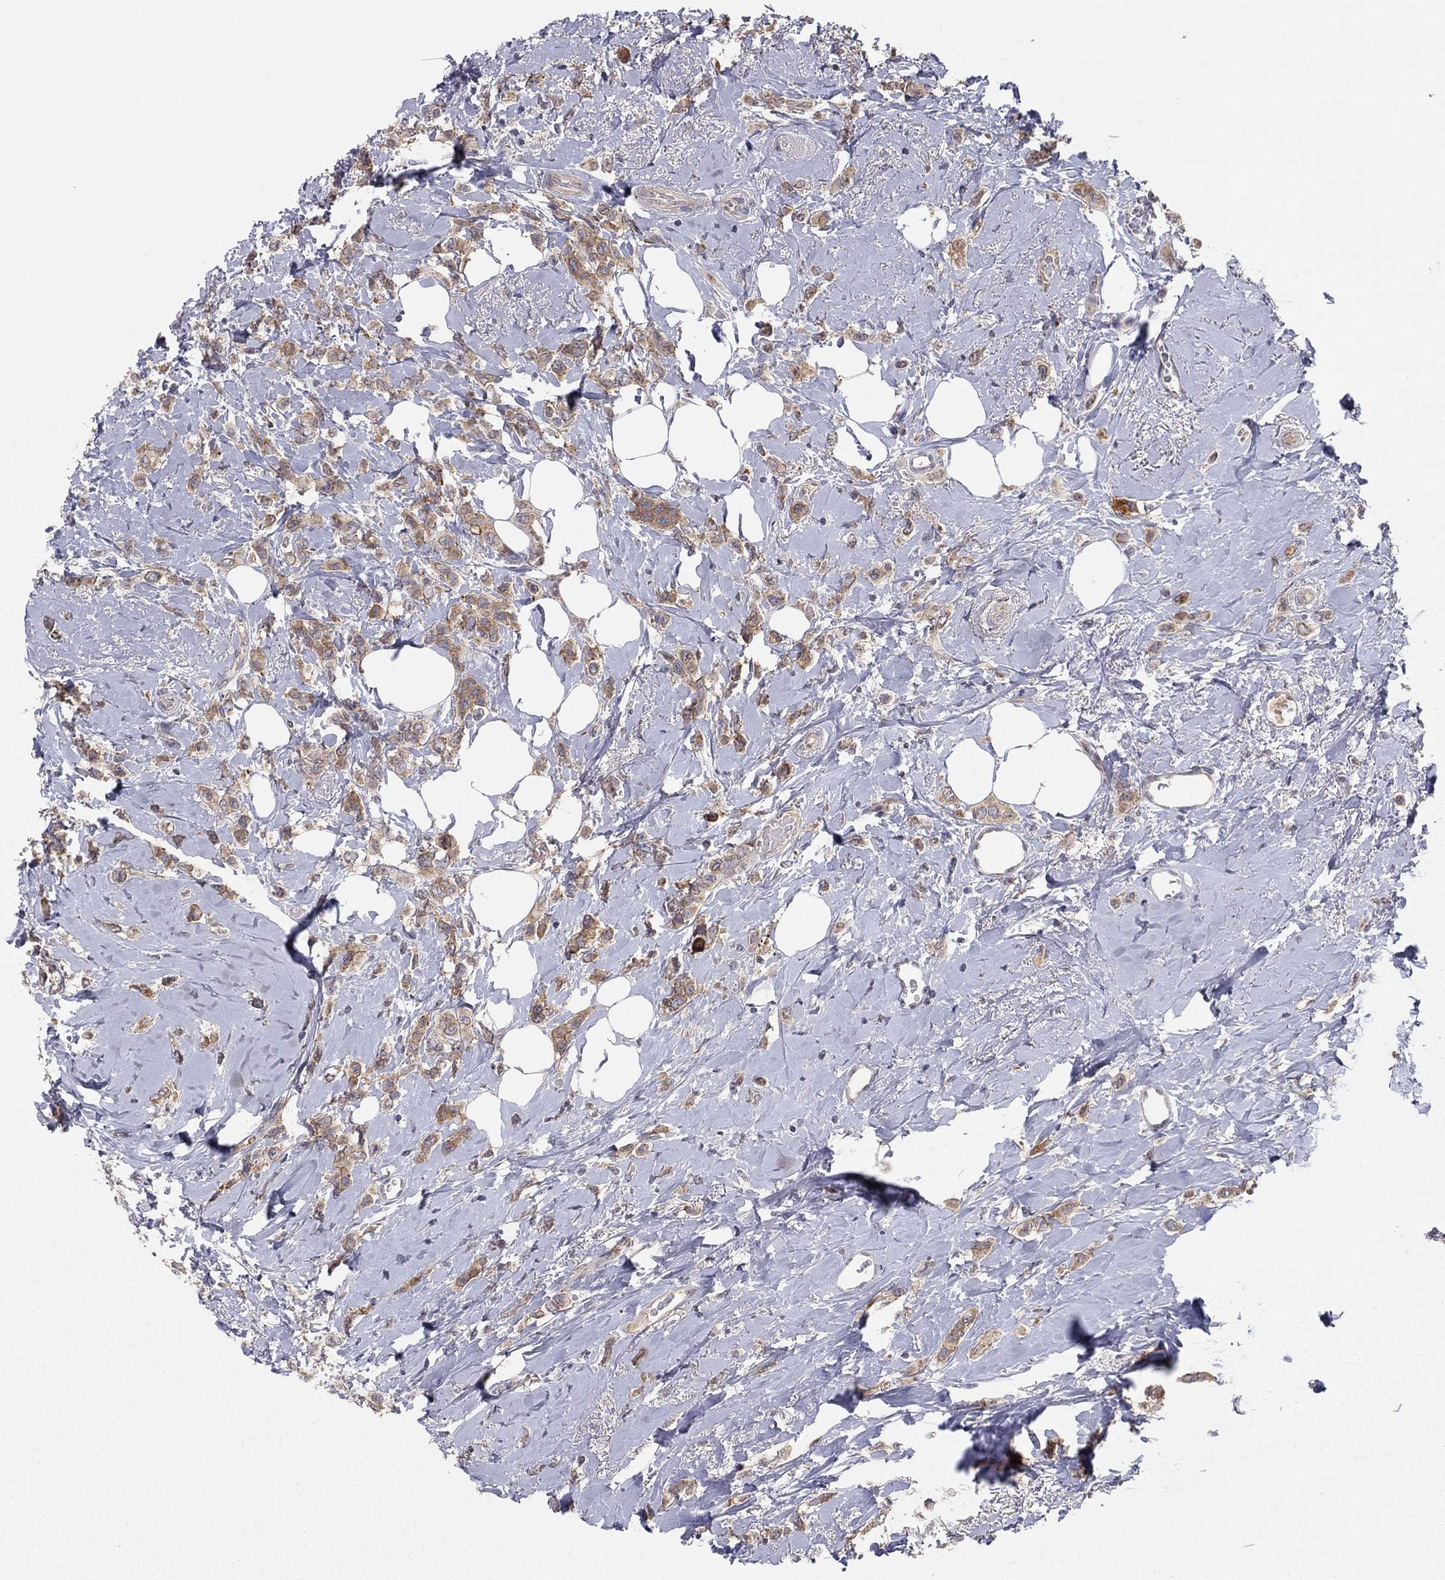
{"staining": {"intensity": "moderate", "quantity": "25%-75%", "location": "cytoplasmic/membranous"}, "tissue": "breast cancer", "cell_type": "Tumor cells", "image_type": "cancer", "snomed": [{"axis": "morphology", "description": "Lobular carcinoma"}, {"axis": "topography", "description": "Breast"}], "caption": "Immunohistochemical staining of human lobular carcinoma (breast) displays moderate cytoplasmic/membranous protein staining in approximately 25%-75% of tumor cells. (DAB IHC with brightfield microscopy, high magnification).", "gene": "CRACDL", "patient": {"sex": "female", "age": 66}}